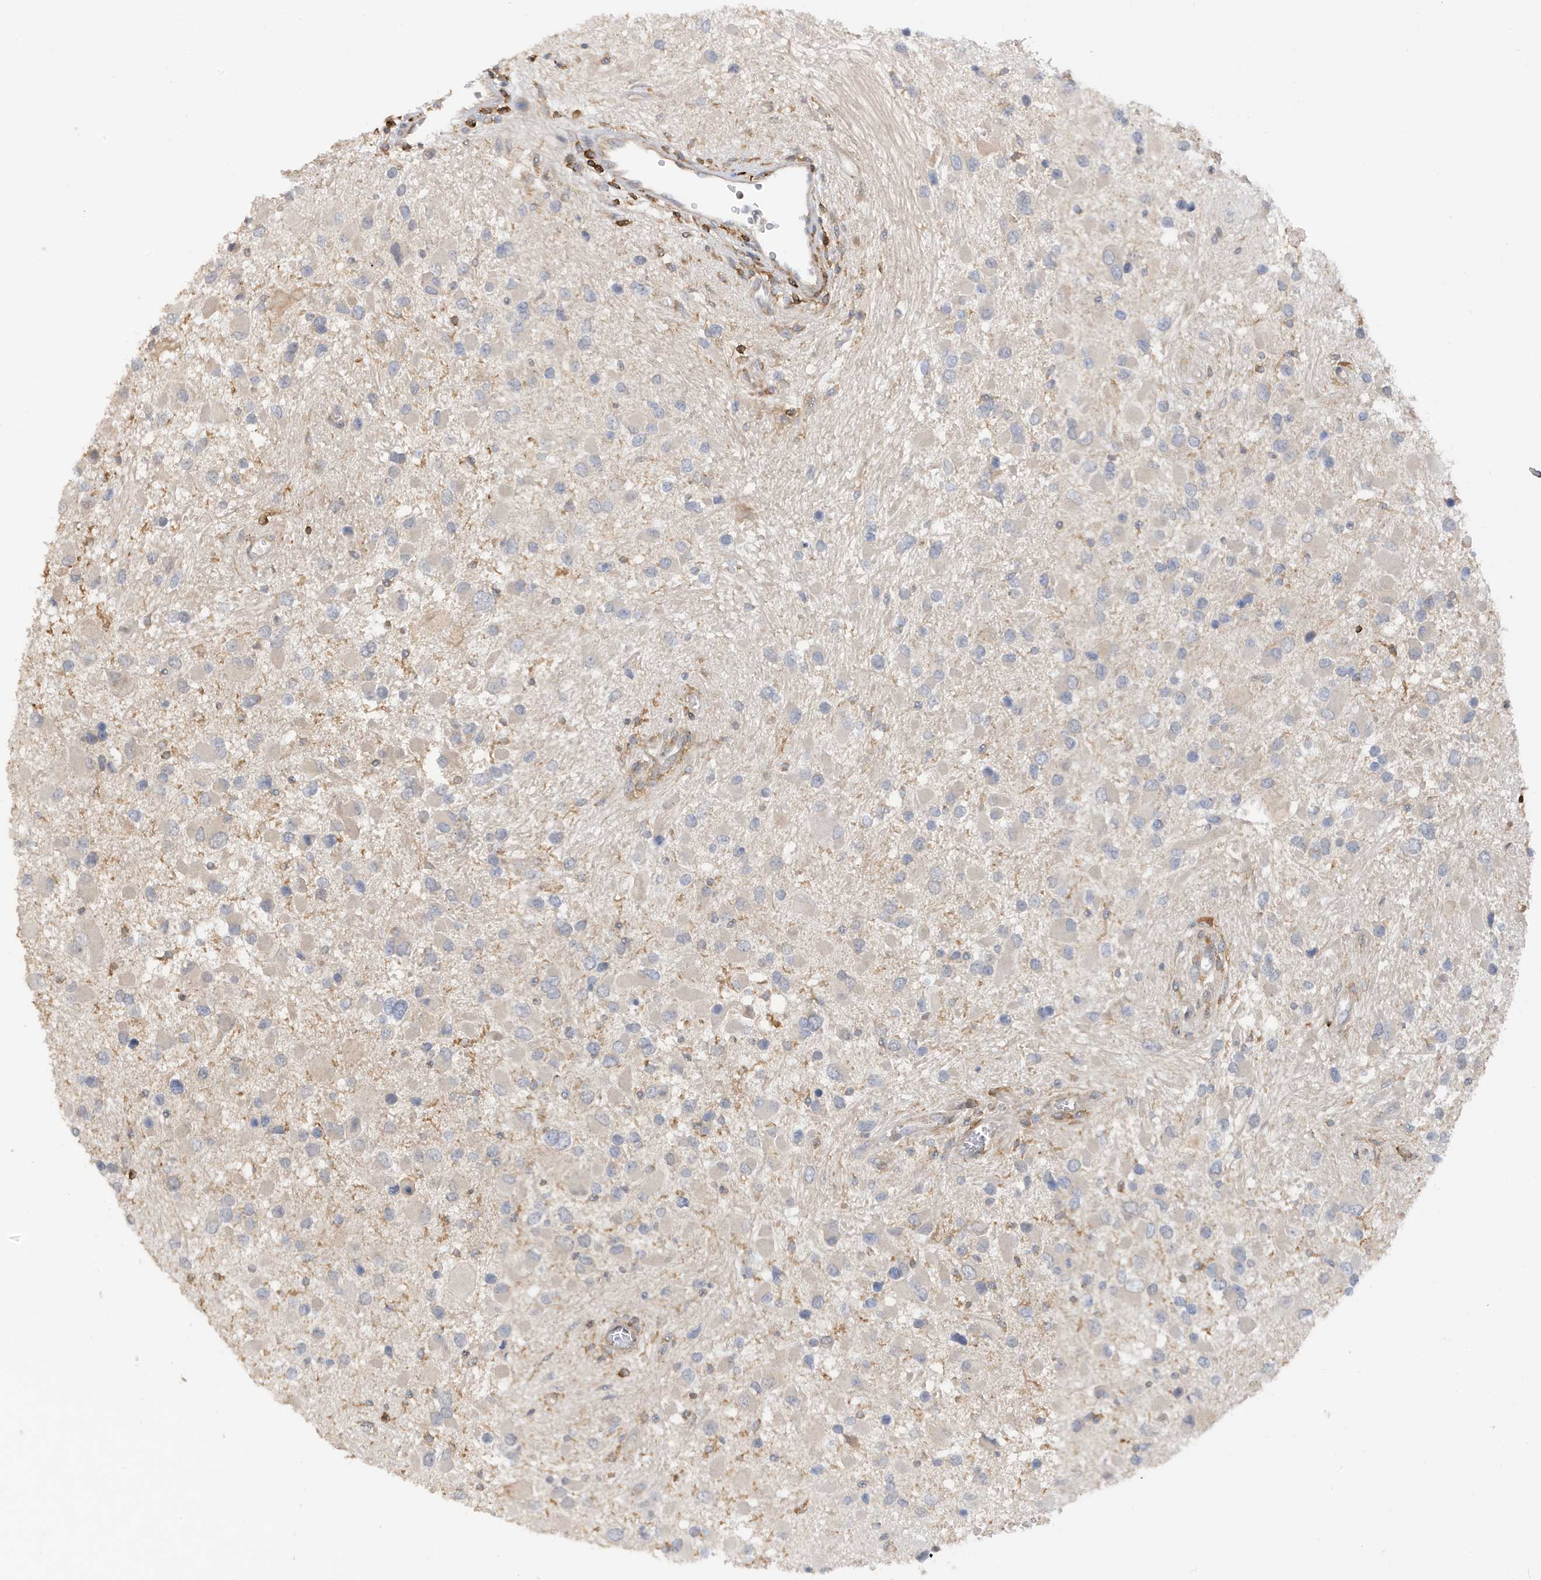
{"staining": {"intensity": "negative", "quantity": "none", "location": "none"}, "tissue": "glioma", "cell_type": "Tumor cells", "image_type": "cancer", "snomed": [{"axis": "morphology", "description": "Glioma, malignant, High grade"}, {"axis": "topography", "description": "Brain"}], "caption": "An immunohistochemistry micrograph of malignant high-grade glioma is shown. There is no staining in tumor cells of malignant high-grade glioma. The staining was performed using DAB to visualize the protein expression in brown, while the nuclei were stained in blue with hematoxylin (Magnification: 20x).", "gene": "PHACTR2", "patient": {"sex": "male", "age": 53}}